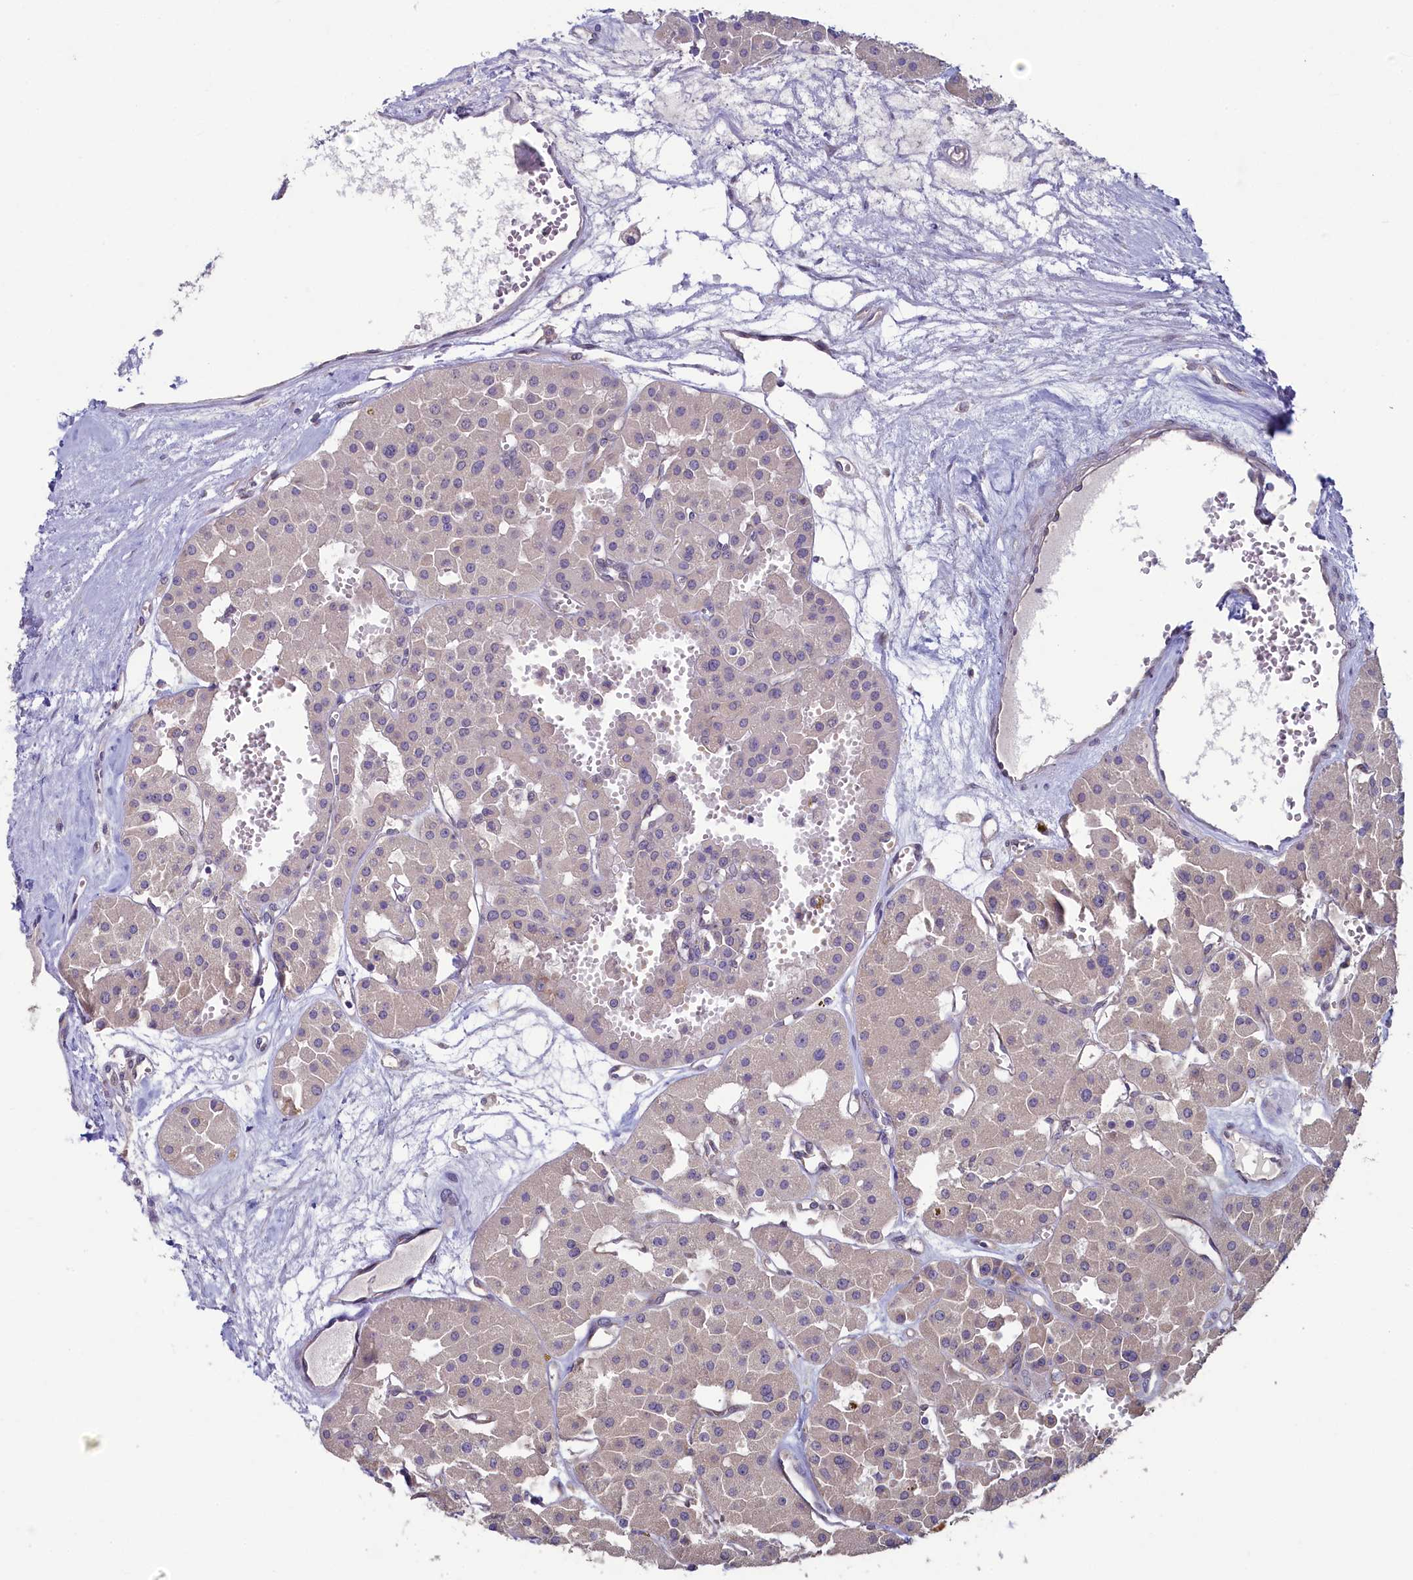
{"staining": {"intensity": "weak", "quantity": "25%-75%", "location": "cytoplasmic/membranous"}, "tissue": "renal cancer", "cell_type": "Tumor cells", "image_type": "cancer", "snomed": [{"axis": "morphology", "description": "Carcinoma, NOS"}, {"axis": "topography", "description": "Kidney"}], "caption": "The image exhibits immunohistochemical staining of renal carcinoma. There is weak cytoplasmic/membranous staining is identified in about 25%-75% of tumor cells. The protein is stained brown, and the nuclei are stained in blue (DAB IHC with brightfield microscopy, high magnification).", "gene": "SPATA2L", "patient": {"sex": "female", "age": 75}}